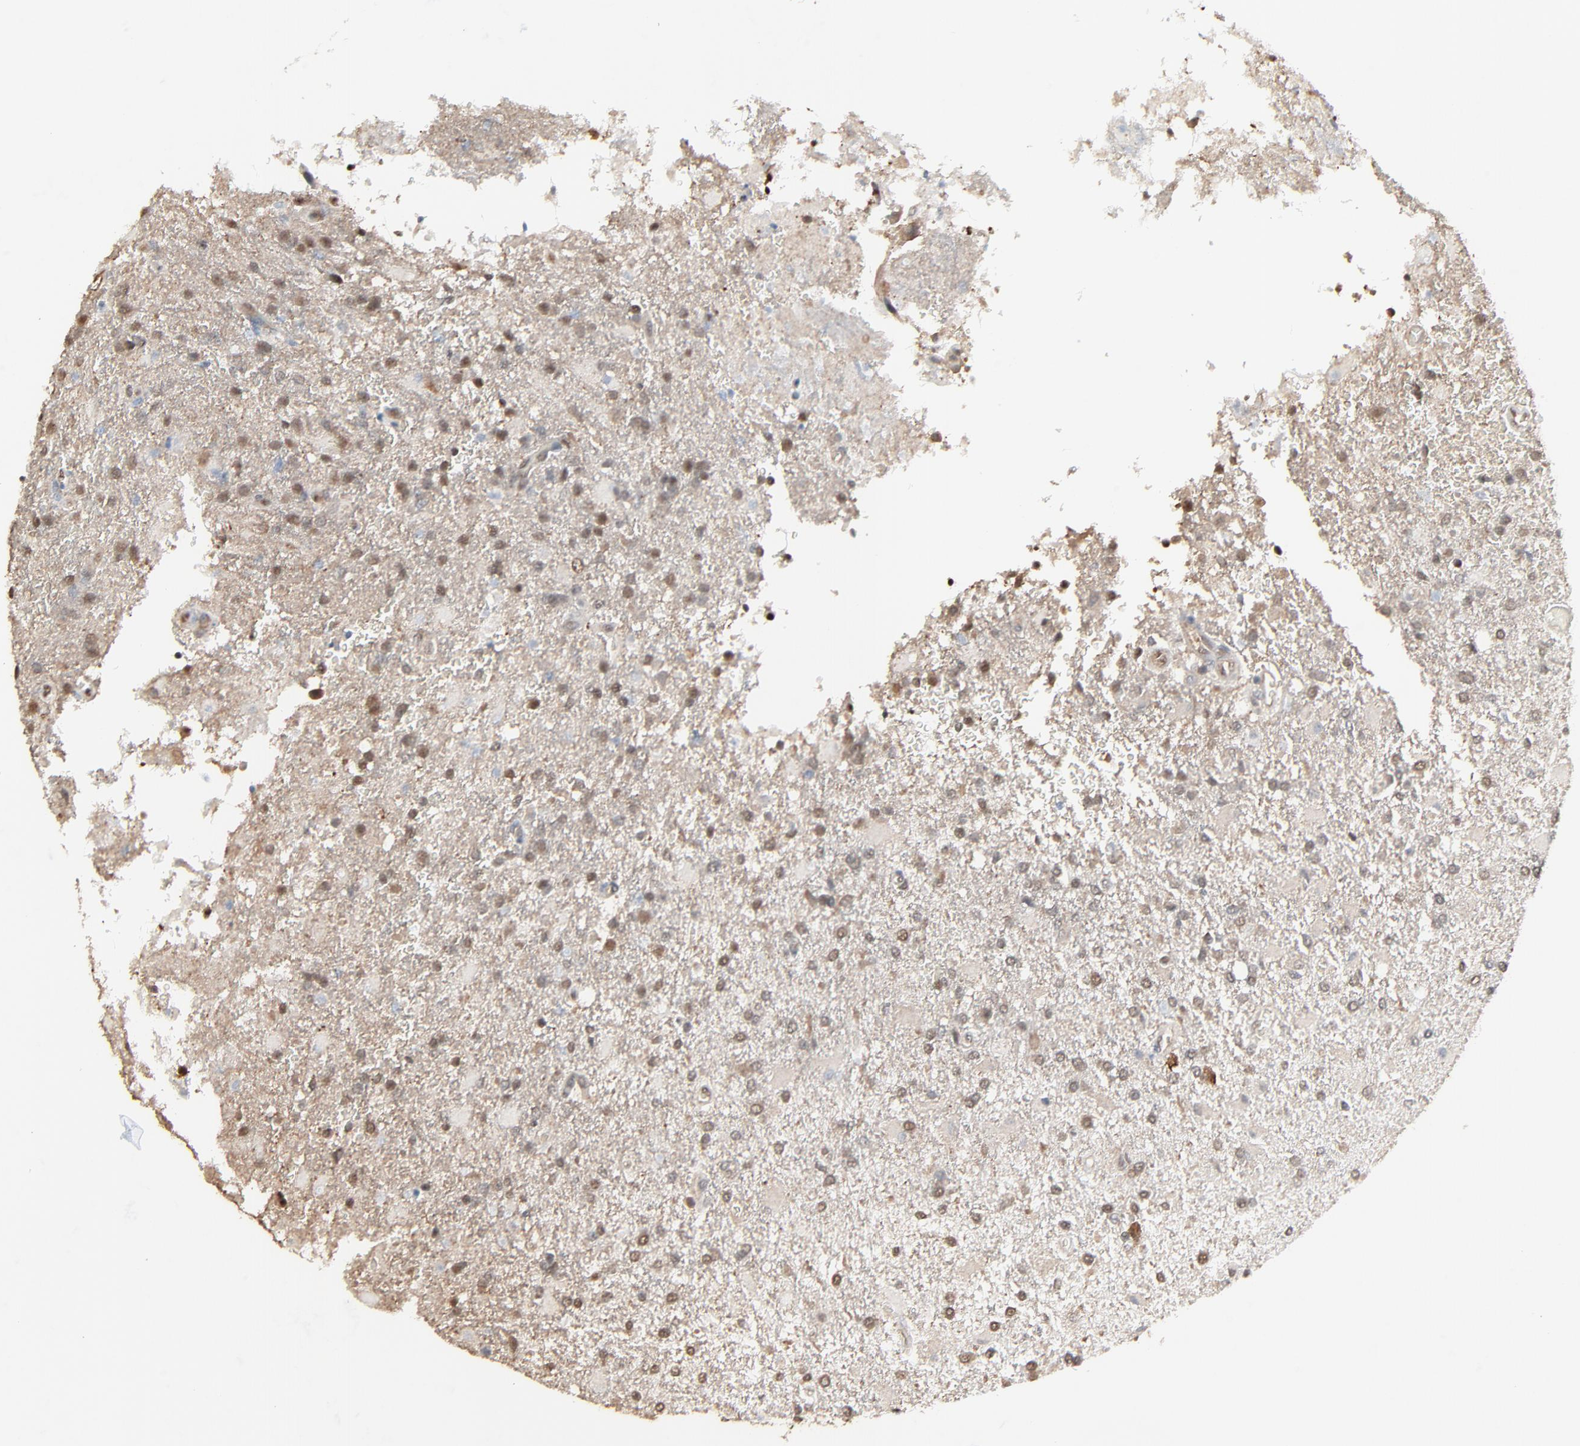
{"staining": {"intensity": "weak", "quantity": ">75%", "location": "nuclear"}, "tissue": "glioma", "cell_type": "Tumor cells", "image_type": "cancer", "snomed": [{"axis": "morphology", "description": "Glioma, malignant, High grade"}, {"axis": "topography", "description": "Cerebral cortex"}], "caption": "Weak nuclear protein expression is identified in approximately >75% of tumor cells in malignant glioma (high-grade). The protein is stained brown, and the nuclei are stained in blue (DAB IHC with brightfield microscopy, high magnification).", "gene": "CCT5", "patient": {"sex": "male", "age": 79}}